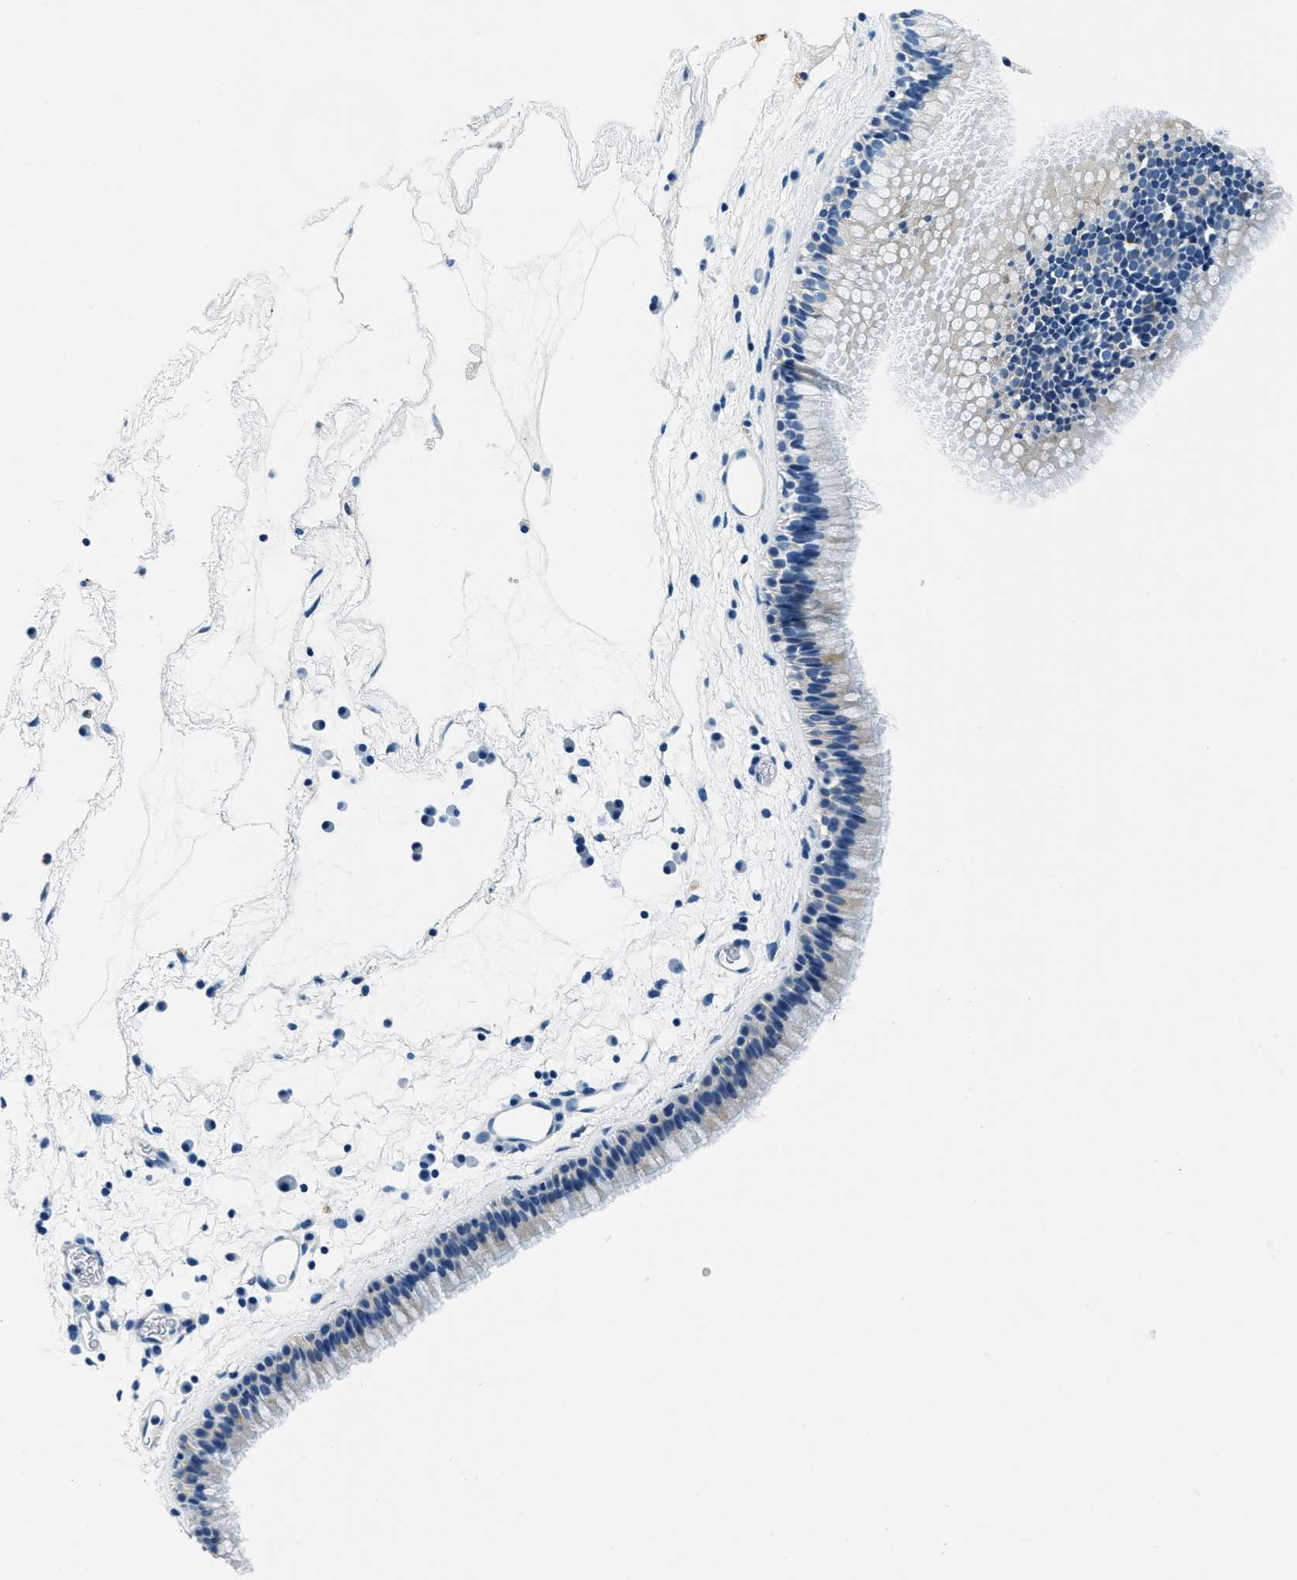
{"staining": {"intensity": "moderate", "quantity": "<25%", "location": "cytoplasmic/membranous"}, "tissue": "nasopharynx", "cell_type": "Respiratory epithelial cells", "image_type": "normal", "snomed": [{"axis": "morphology", "description": "Normal tissue, NOS"}, {"axis": "morphology", "description": "Inflammation, NOS"}, {"axis": "topography", "description": "Nasopharynx"}], "caption": "Immunohistochemical staining of unremarkable nasopharynx demonstrates <25% levels of moderate cytoplasmic/membranous protein expression in approximately <25% of respiratory epithelial cells.", "gene": "UBAC2", "patient": {"sex": "male", "age": 48}}